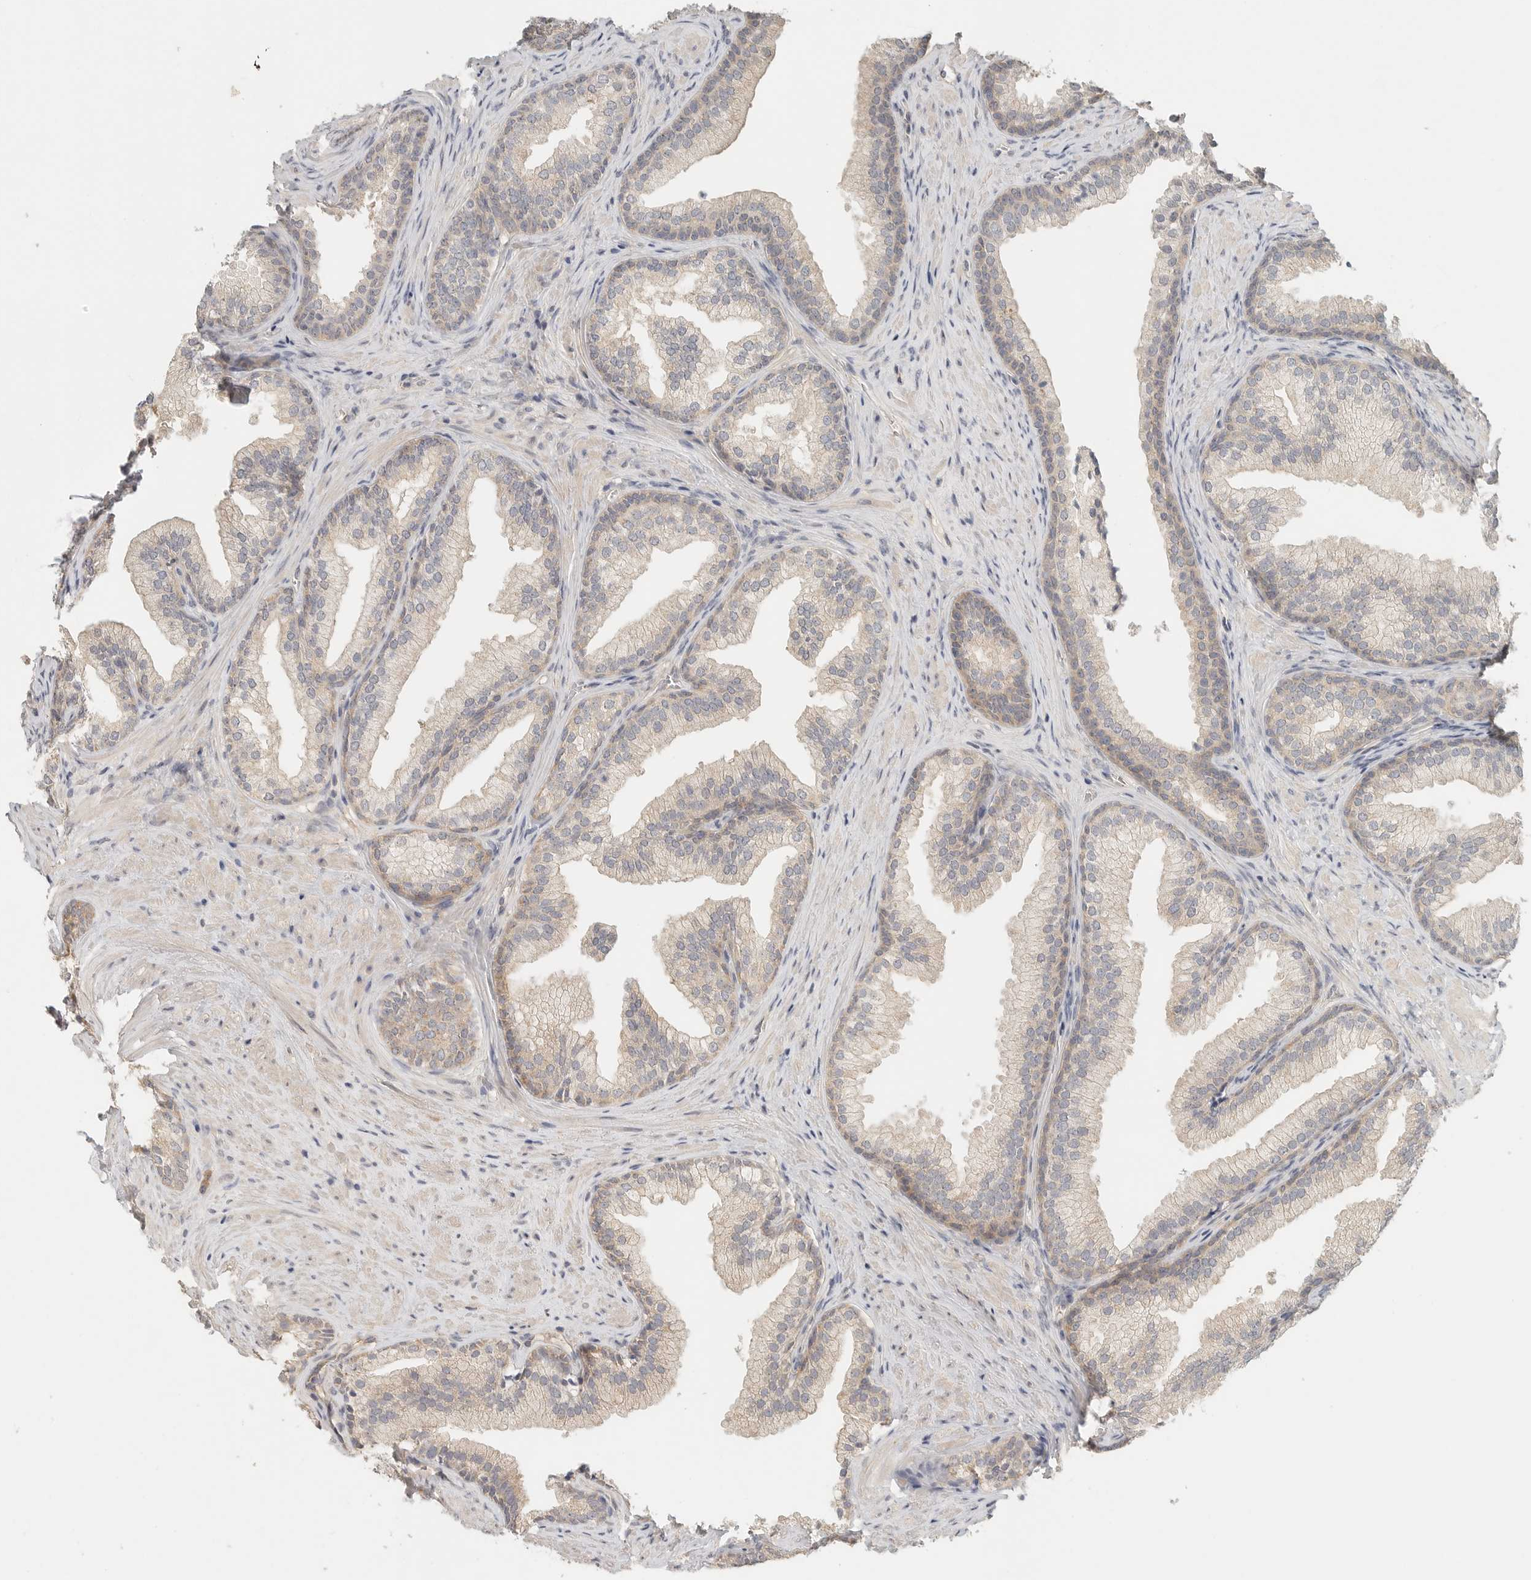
{"staining": {"intensity": "weak", "quantity": "<25%", "location": "cytoplasmic/membranous"}, "tissue": "prostate", "cell_type": "Glandular cells", "image_type": "normal", "snomed": [{"axis": "morphology", "description": "Normal tissue, NOS"}, {"axis": "topography", "description": "Prostate"}], "caption": "Glandular cells show no significant protein expression in unremarkable prostate.", "gene": "HDAC6", "patient": {"sex": "male", "age": 76}}